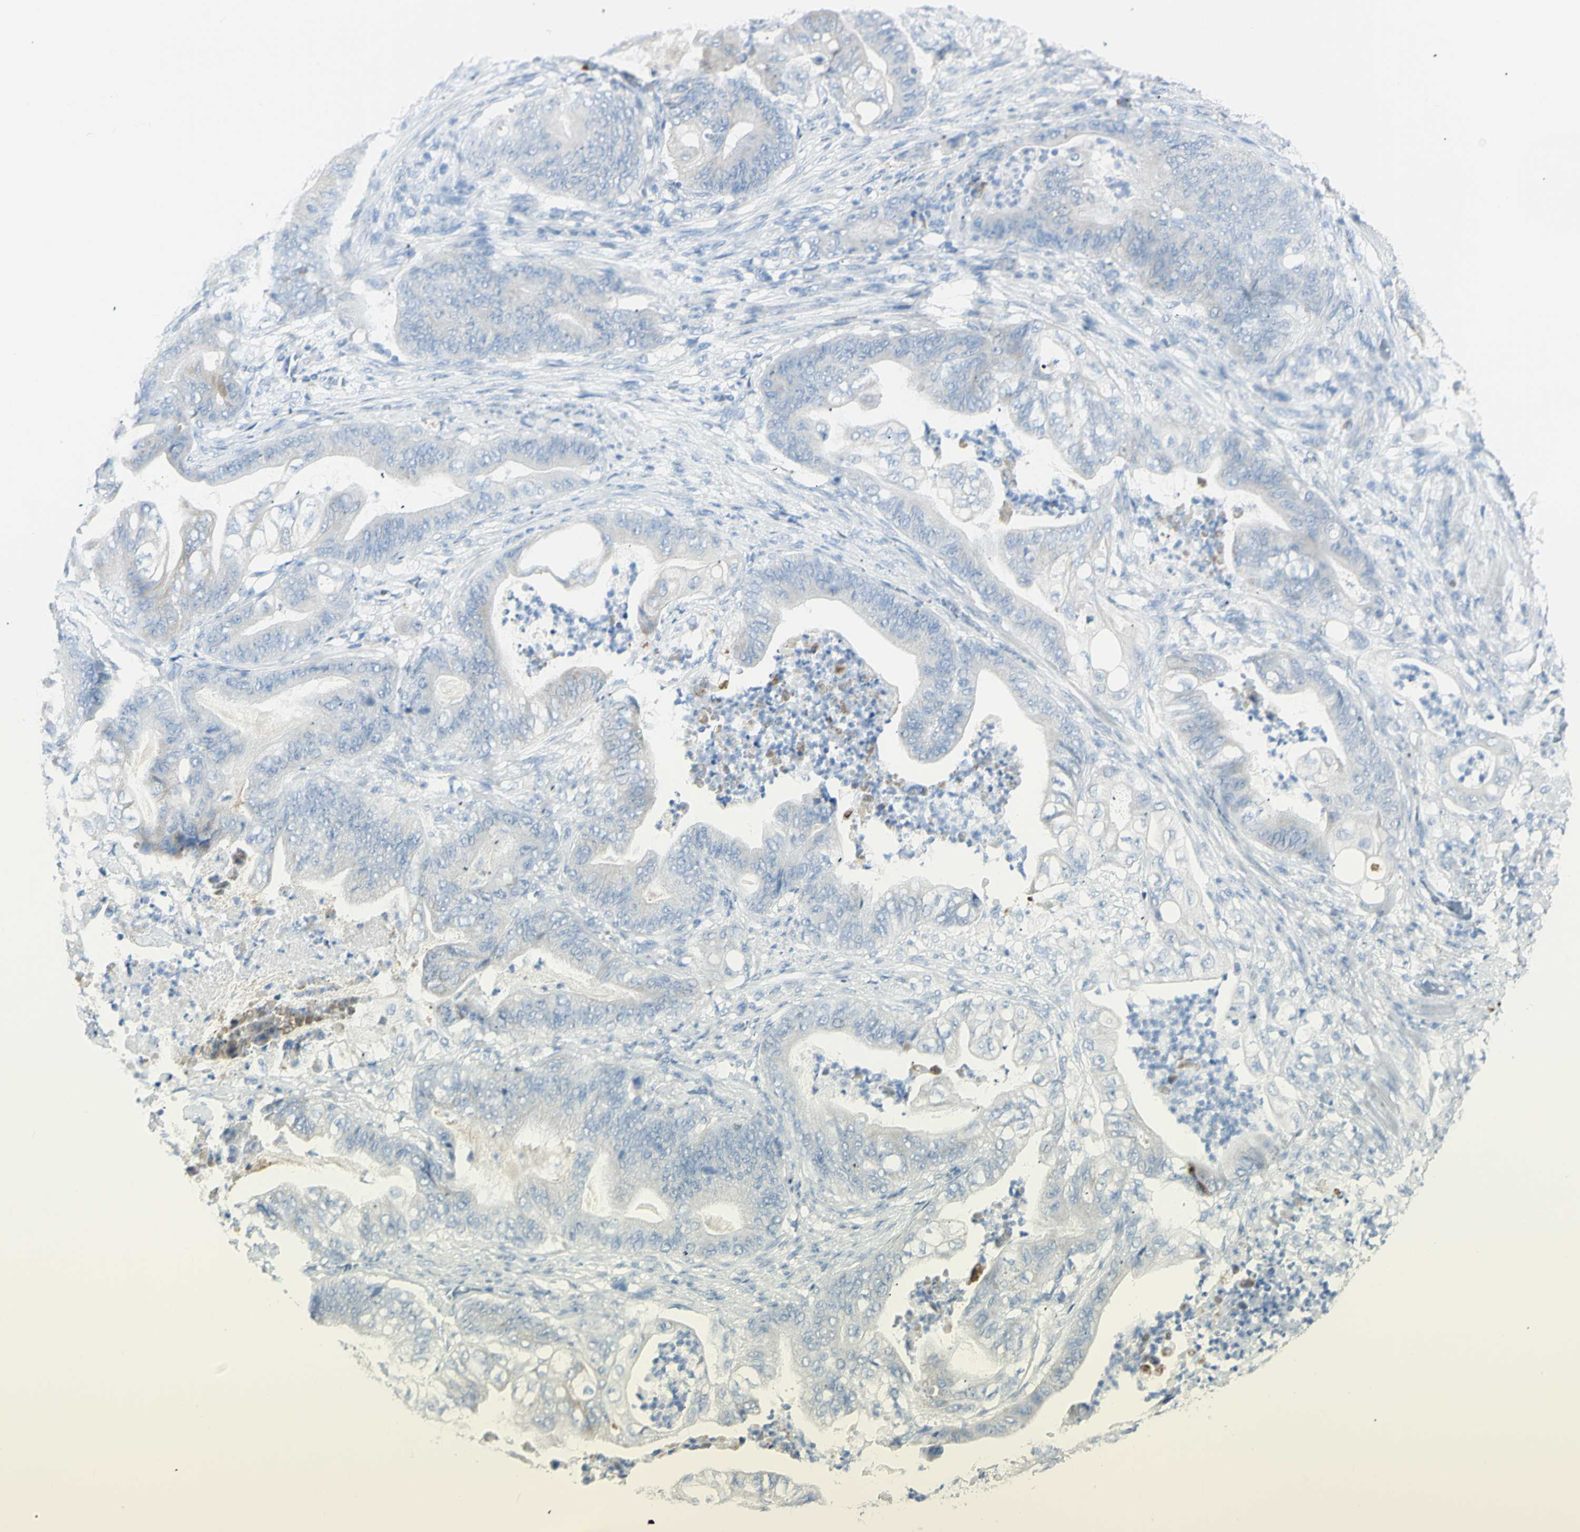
{"staining": {"intensity": "negative", "quantity": "none", "location": "none"}, "tissue": "stomach cancer", "cell_type": "Tumor cells", "image_type": "cancer", "snomed": [{"axis": "morphology", "description": "Adenocarcinoma, NOS"}, {"axis": "topography", "description": "Stomach"}], "caption": "This is an IHC micrograph of stomach cancer (adenocarcinoma). There is no staining in tumor cells.", "gene": "LETM1", "patient": {"sex": "female", "age": 73}}